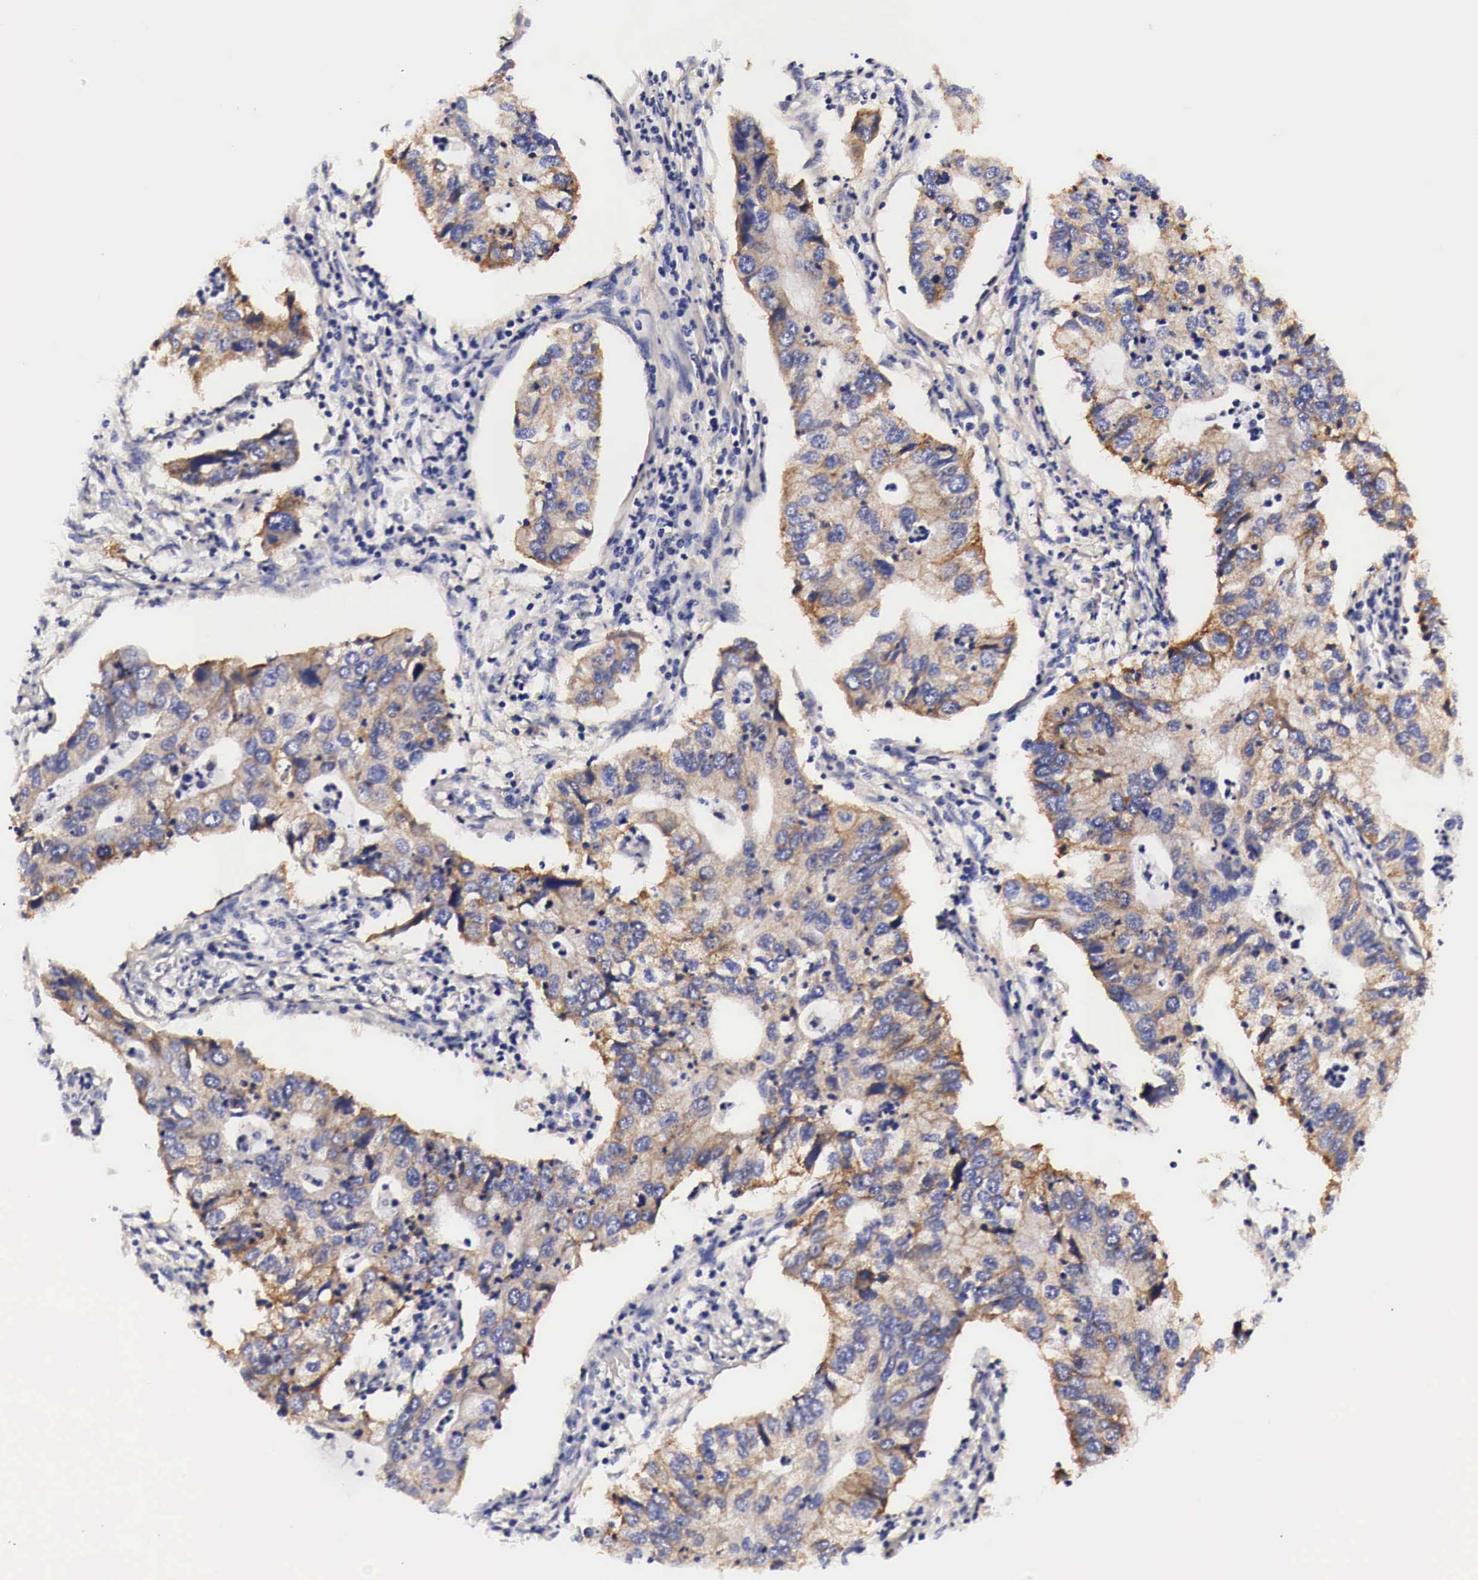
{"staining": {"intensity": "moderate", "quantity": ">75%", "location": "cytoplasmic/membranous"}, "tissue": "lung cancer", "cell_type": "Tumor cells", "image_type": "cancer", "snomed": [{"axis": "morphology", "description": "Adenocarcinoma, NOS"}, {"axis": "topography", "description": "Lung"}], "caption": "Adenocarcinoma (lung) stained for a protein (brown) shows moderate cytoplasmic/membranous positive positivity in about >75% of tumor cells.", "gene": "EGFR", "patient": {"sex": "male", "age": 48}}